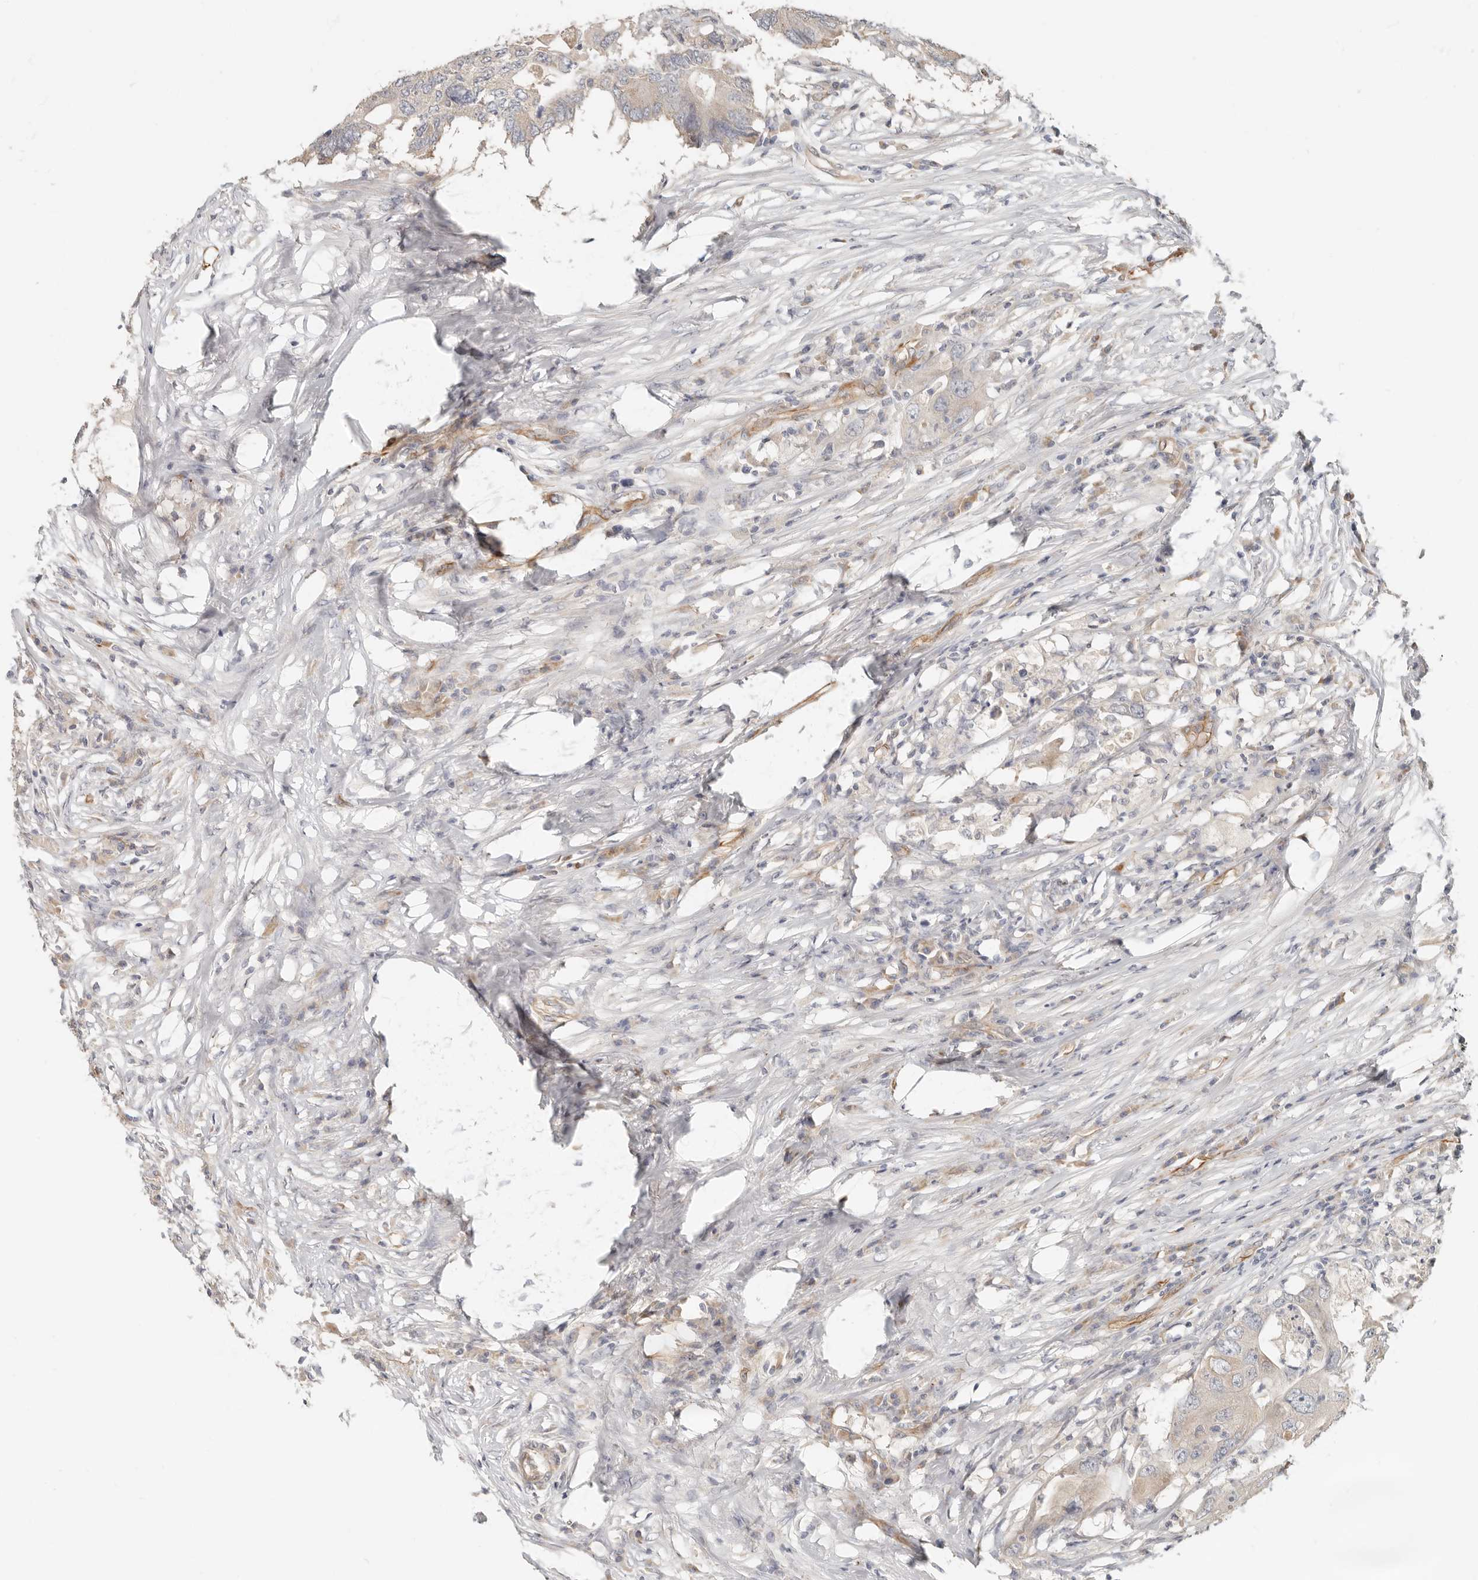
{"staining": {"intensity": "negative", "quantity": "none", "location": "none"}, "tissue": "colorectal cancer", "cell_type": "Tumor cells", "image_type": "cancer", "snomed": [{"axis": "morphology", "description": "Adenocarcinoma, NOS"}, {"axis": "topography", "description": "Colon"}], "caption": "IHC micrograph of human colorectal cancer stained for a protein (brown), which shows no expression in tumor cells.", "gene": "SPRING1", "patient": {"sex": "male", "age": 71}}